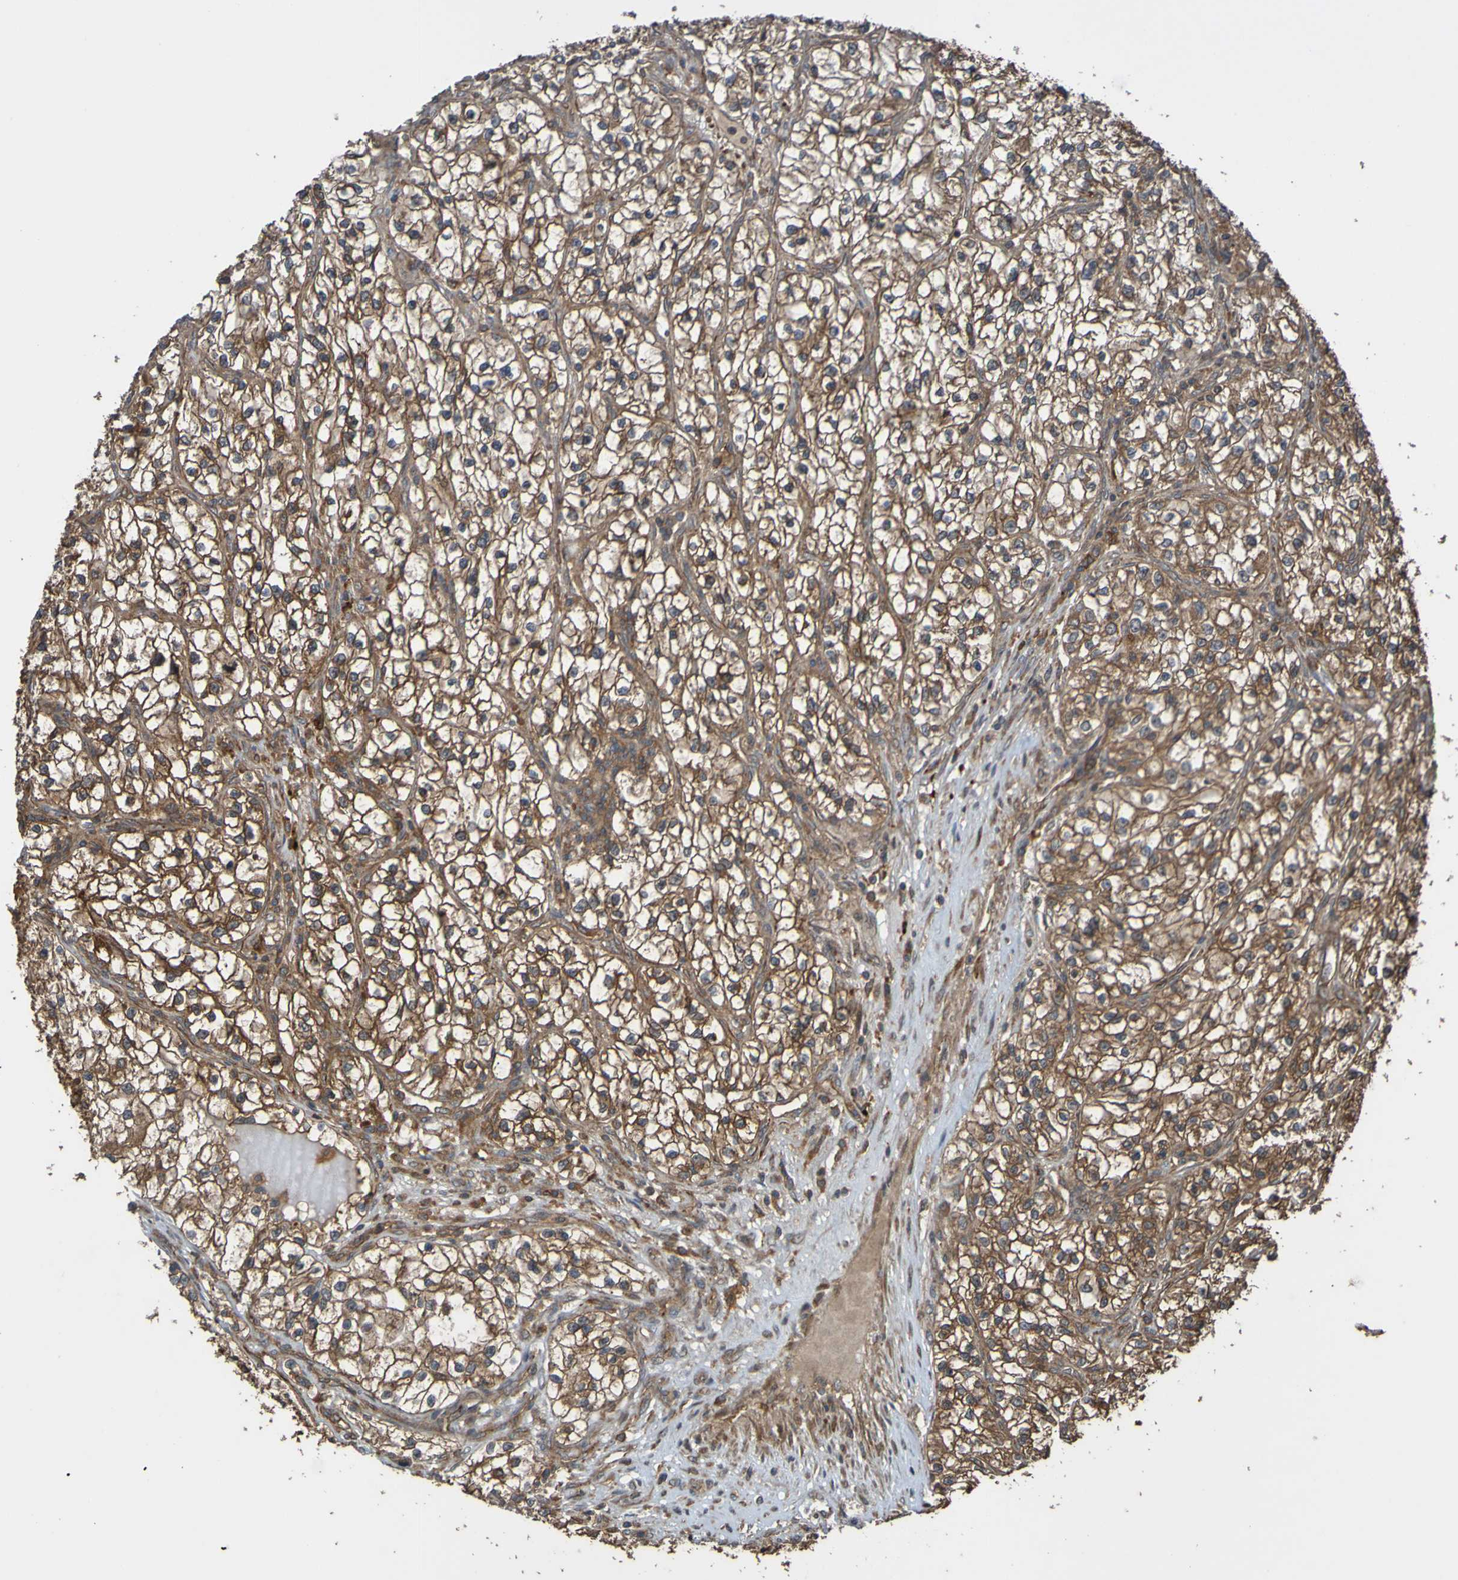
{"staining": {"intensity": "moderate", "quantity": ">75%", "location": "cytoplasmic/membranous"}, "tissue": "renal cancer", "cell_type": "Tumor cells", "image_type": "cancer", "snomed": [{"axis": "morphology", "description": "Adenocarcinoma, NOS"}, {"axis": "topography", "description": "Kidney"}], "caption": "Moderate cytoplasmic/membranous protein positivity is present in approximately >75% of tumor cells in renal adenocarcinoma.", "gene": "UCN", "patient": {"sex": "female", "age": 57}}